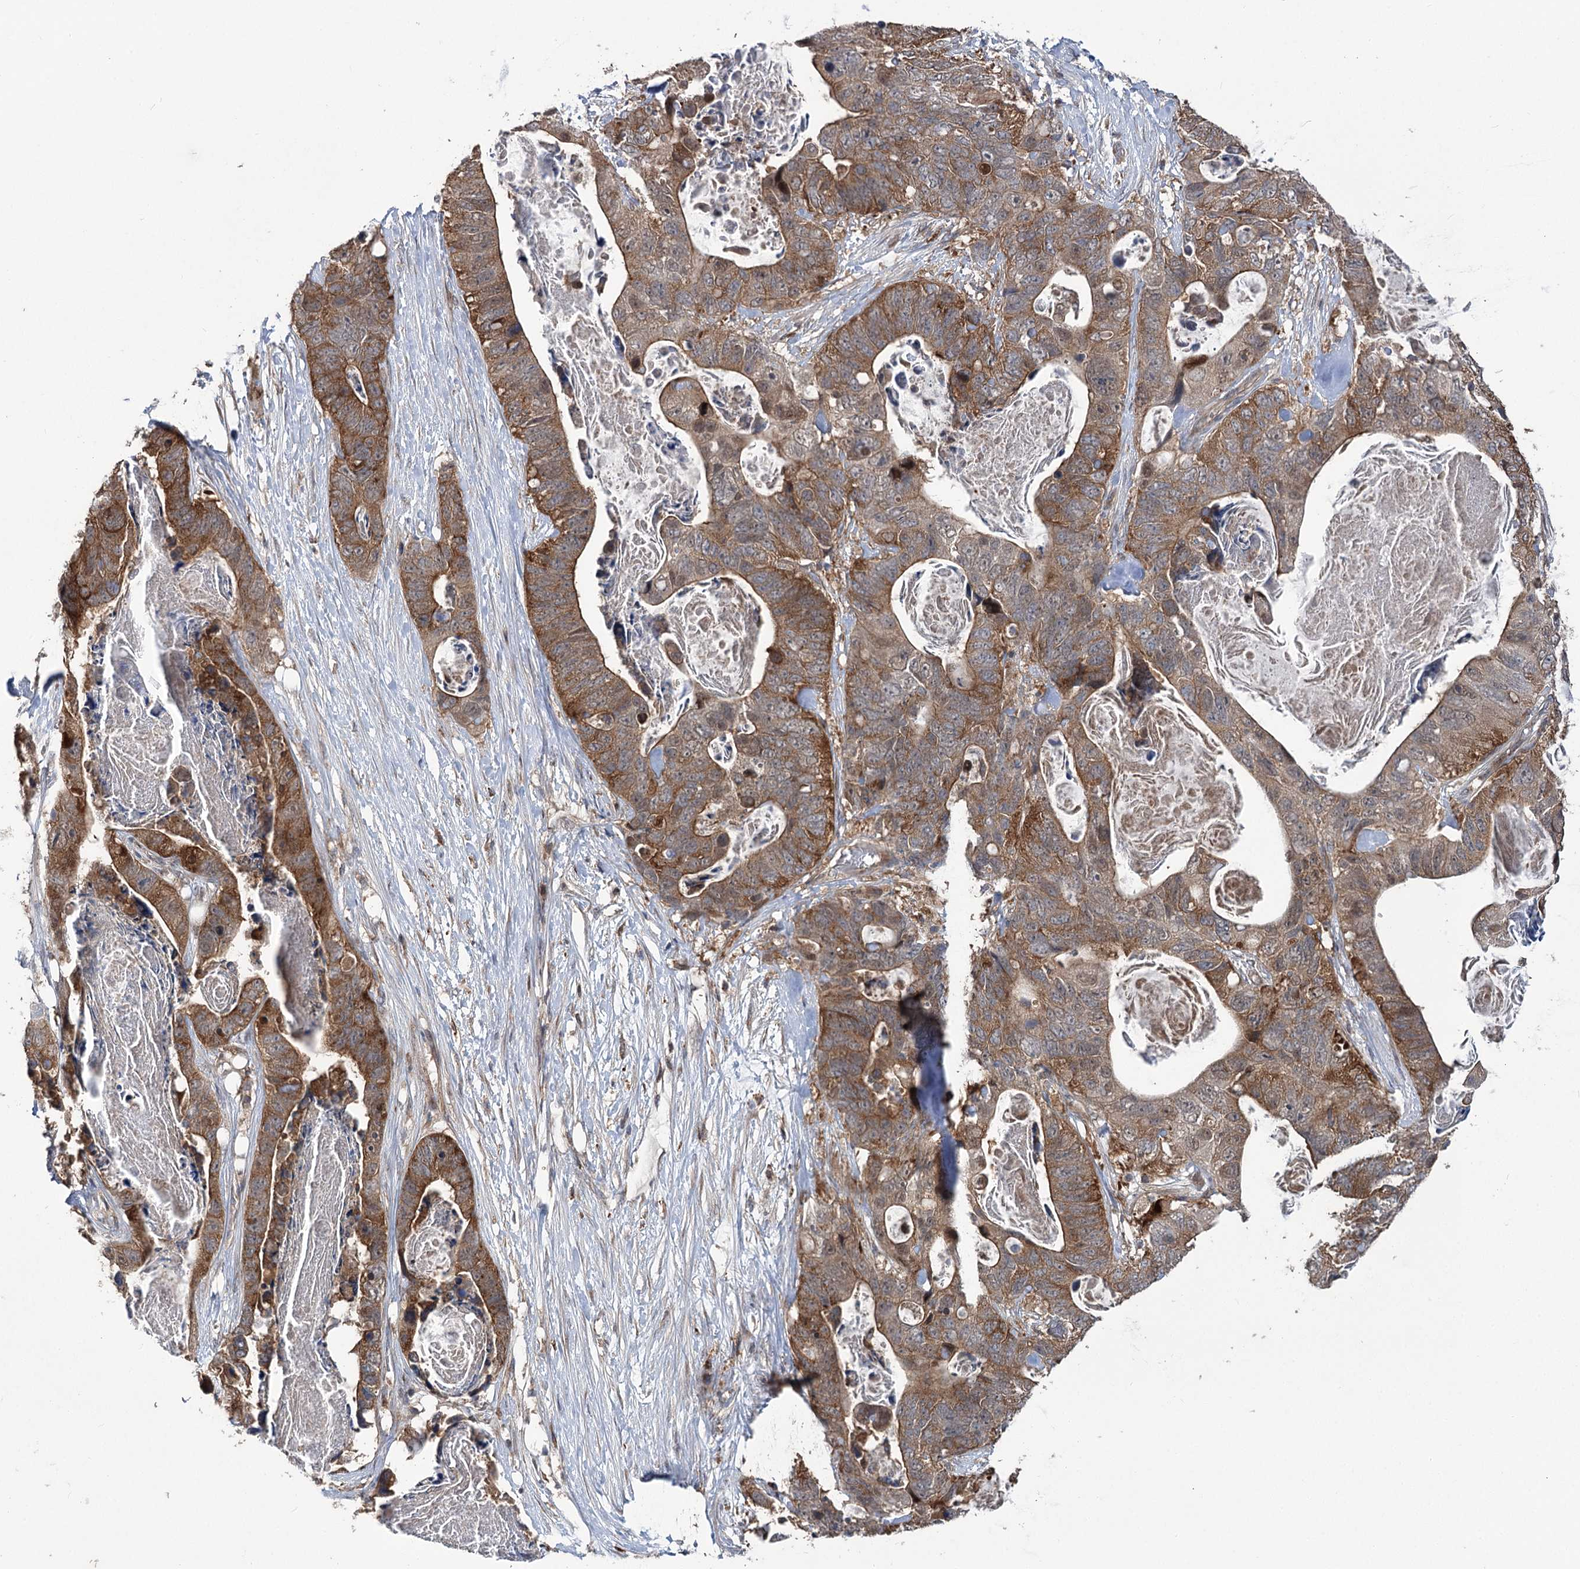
{"staining": {"intensity": "strong", "quantity": "25%-75%", "location": "cytoplasmic/membranous"}, "tissue": "stomach cancer", "cell_type": "Tumor cells", "image_type": "cancer", "snomed": [{"axis": "morphology", "description": "Adenocarcinoma, NOS"}, {"axis": "topography", "description": "Stomach"}], "caption": "Immunohistochemical staining of human adenocarcinoma (stomach) exhibits high levels of strong cytoplasmic/membranous protein positivity in about 25%-75% of tumor cells.", "gene": "STX6", "patient": {"sex": "female", "age": 89}}